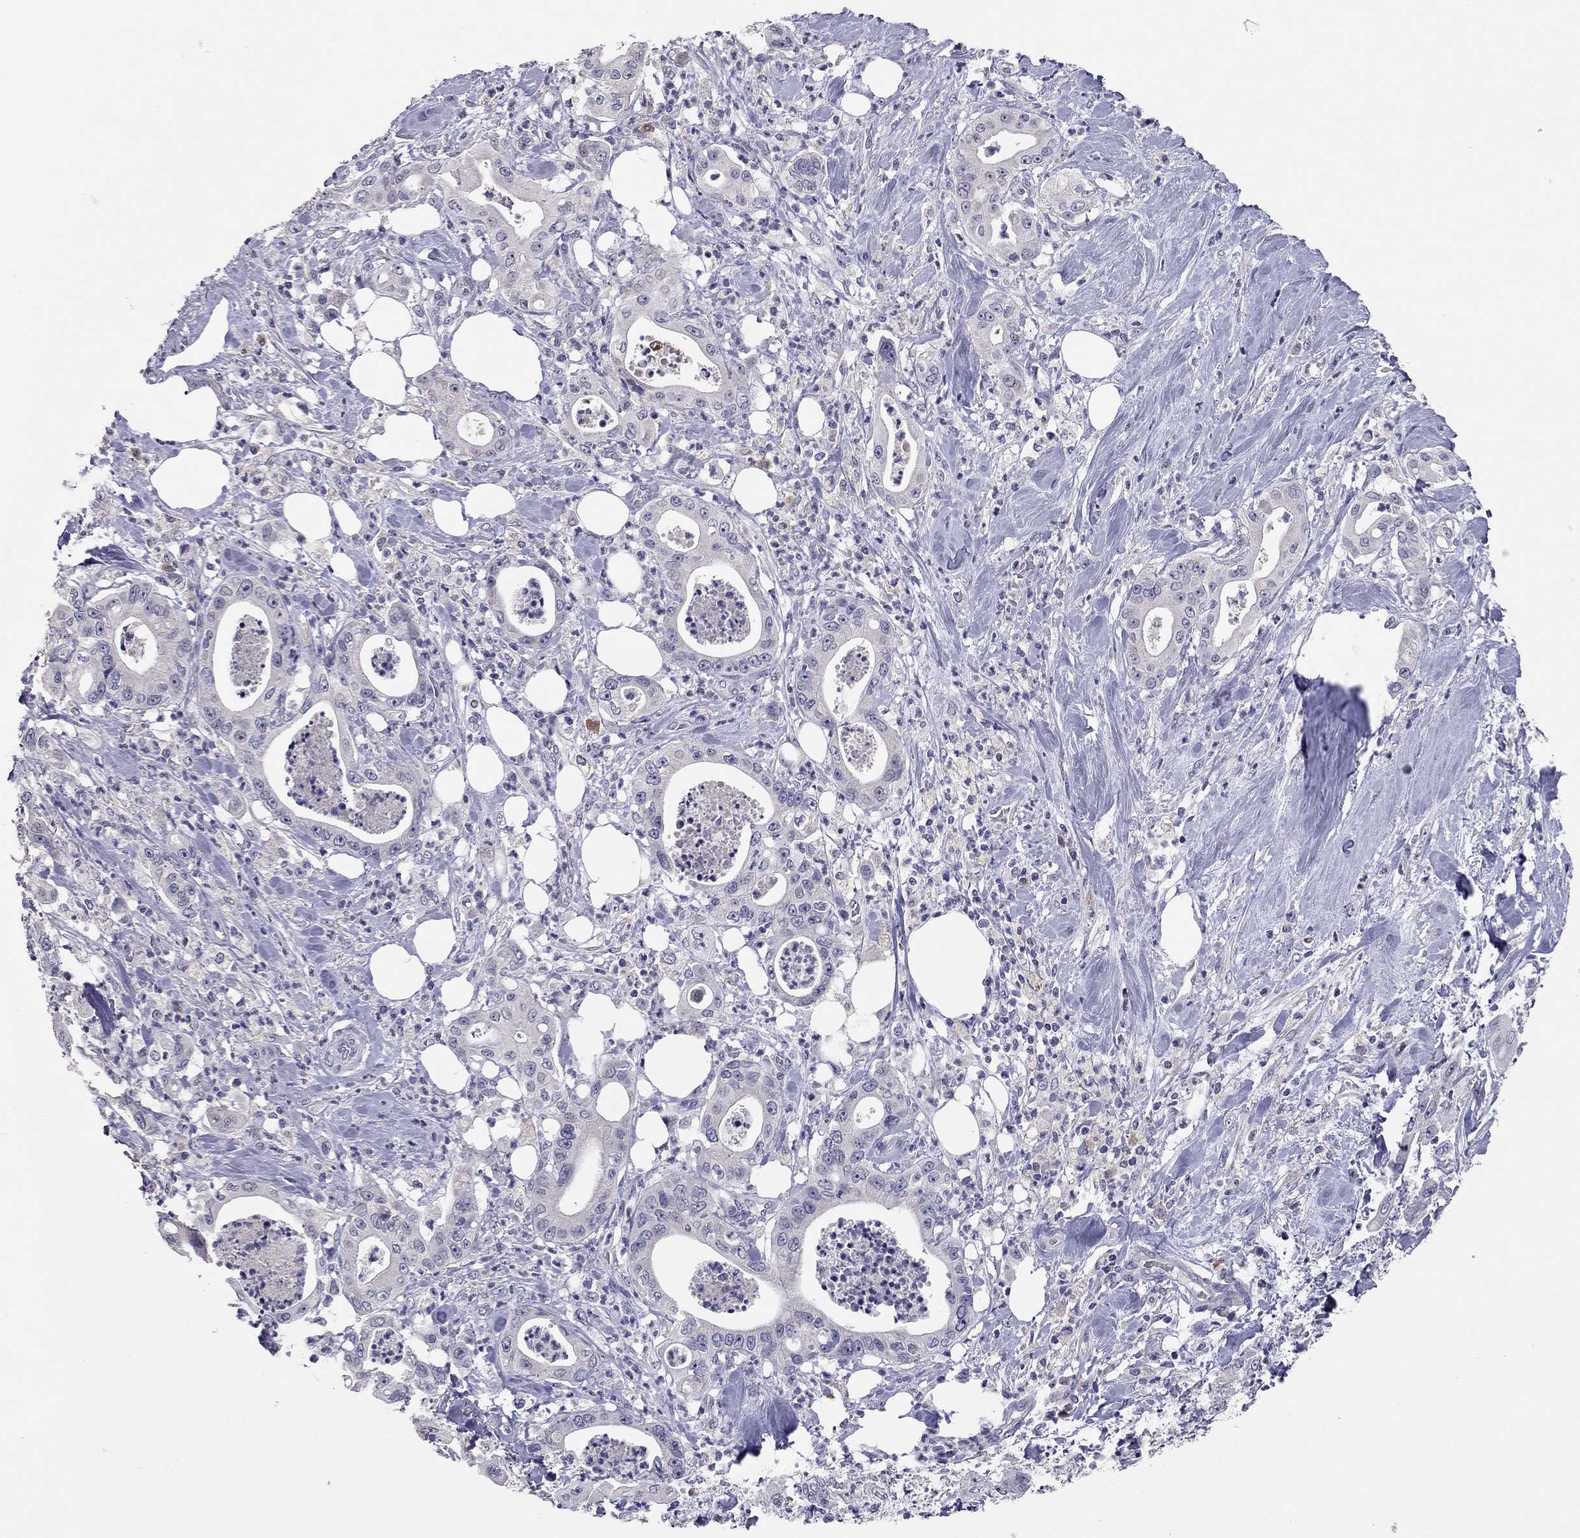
{"staining": {"intensity": "negative", "quantity": "none", "location": "none"}, "tissue": "pancreatic cancer", "cell_type": "Tumor cells", "image_type": "cancer", "snomed": [{"axis": "morphology", "description": "Adenocarcinoma, NOS"}, {"axis": "topography", "description": "Pancreas"}], "caption": "The immunohistochemistry micrograph has no significant expression in tumor cells of pancreatic adenocarcinoma tissue. (Immunohistochemistry, brightfield microscopy, high magnification).", "gene": "SCARB1", "patient": {"sex": "male", "age": 71}}